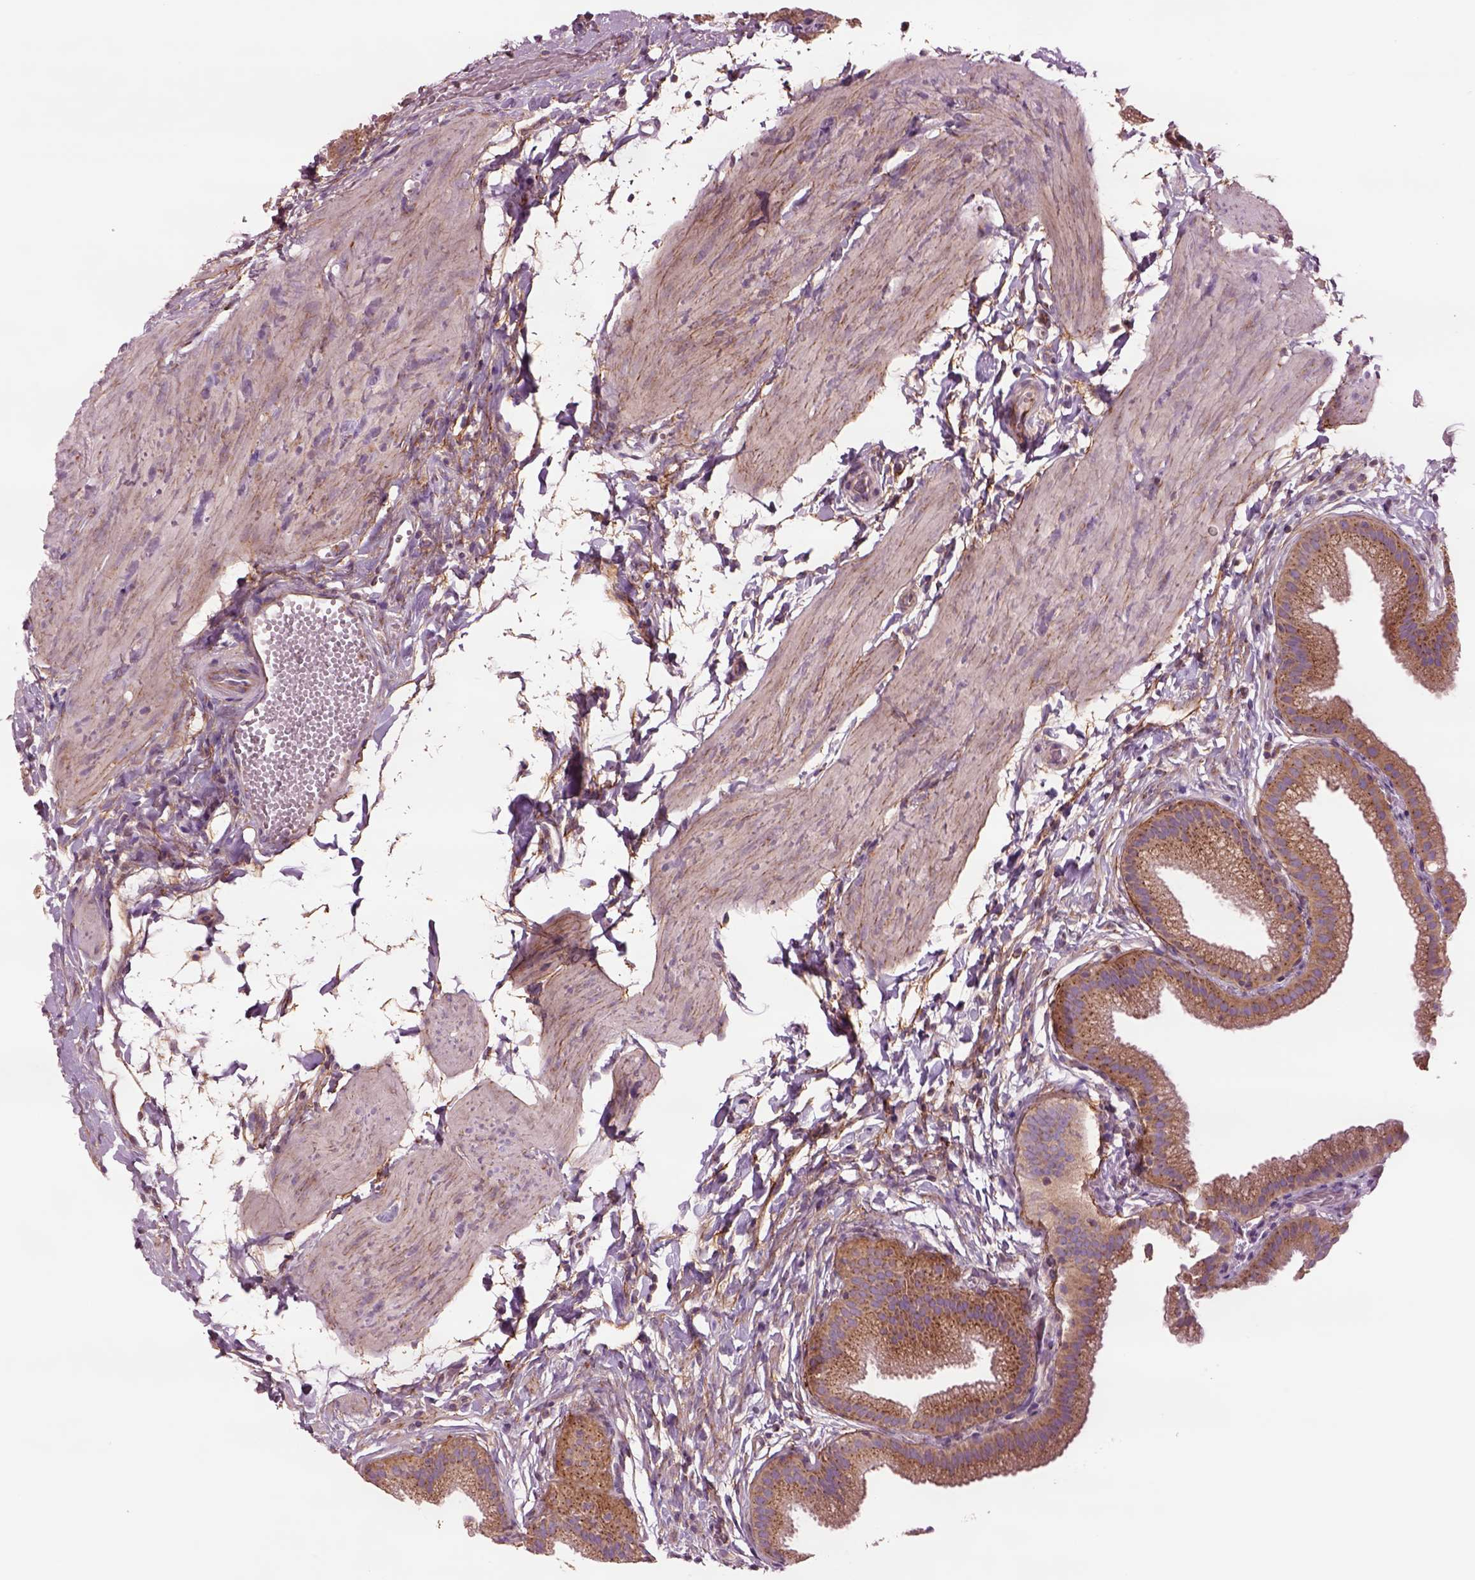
{"staining": {"intensity": "moderate", "quantity": ">75%", "location": "cytoplasmic/membranous"}, "tissue": "gallbladder", "cell_type": "Glandular cells", "image_type": "normal", "snomed": [{"axis": "morphology", "description": "Normal tissue, NOS"}, {"axis": "topography", "description": "Gallbladder"}], "caption": "IHC staining of unremarkable gallbladder, which reveals medium levels of moderate cytoplasmic/membranous expression in approximately >75% of glandular cells indicating moderate cytoplasmic/membranous protein positivity. The staining was performed using DAB (brown) for protein detection and nuclei were counterstained in hematoxylin (blue).", "gene": "SEC23A", "patient": {"sex": "female", "age": 63}}